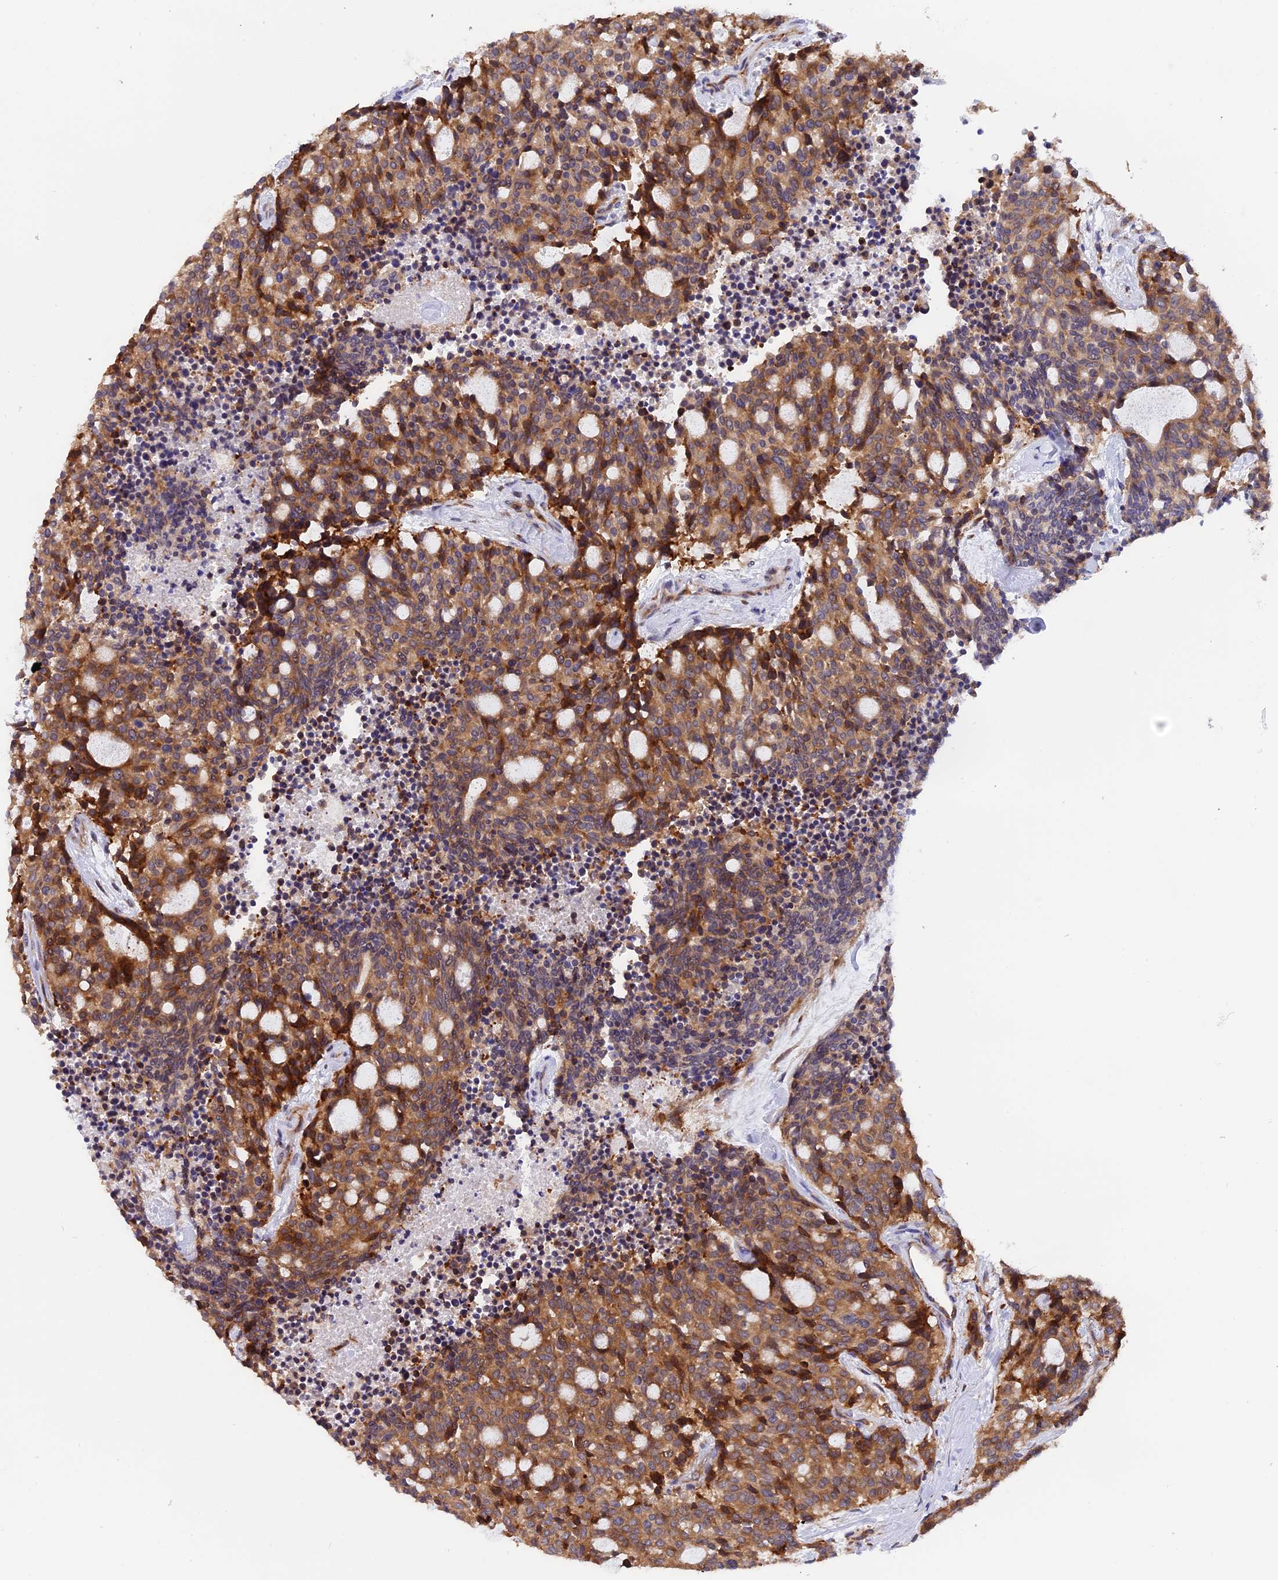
{"staining": {"intensity": "moderate", "quantity": ">75%", "location": "cytoplasmic/membranous"}, "tissue": "carcinoid", "cell_type": "Tumor cells", "image_type": "cancer", "snomed": [{"axis": "morphology", "description": "Carcinoid, malignant, NOS"}, {"axis": "topography", "description": "Pancreas"}], "caption": "Human carcinoid stained with a protein marker reveals moderate staining in tumor cells.", "gene": "GNPTAB", "patient": {"sex": "female", "age": 54}}